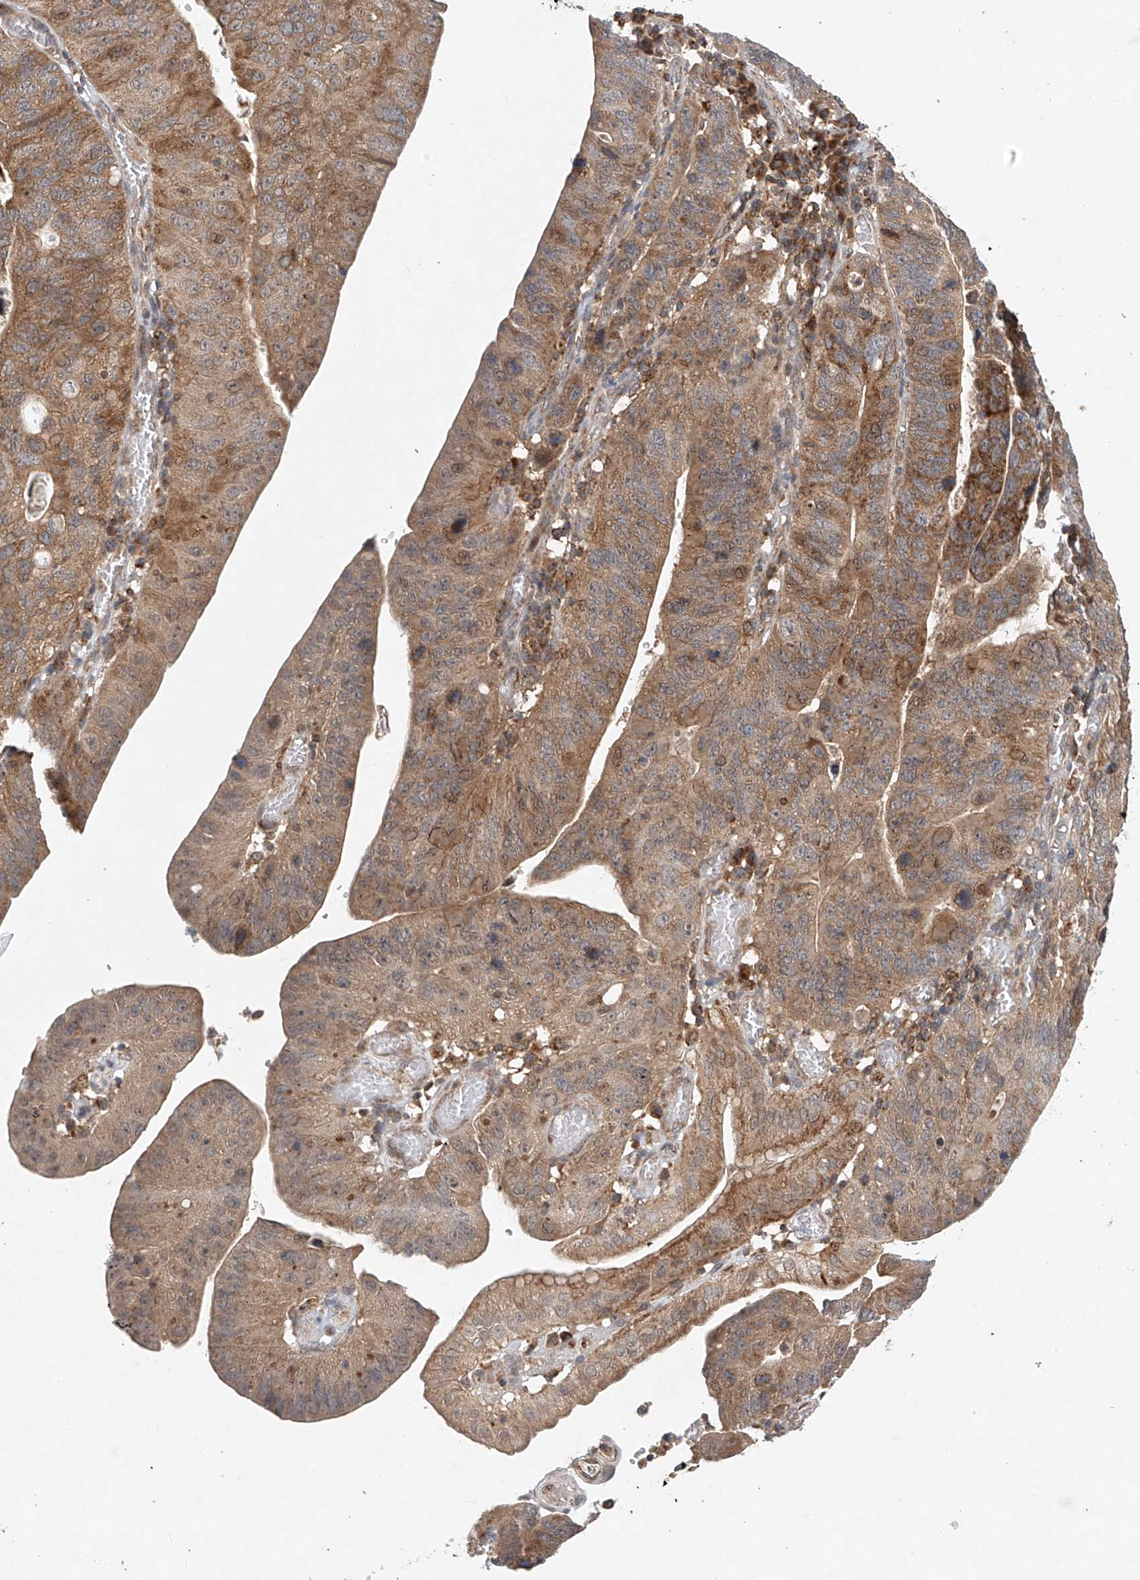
{"staining": {"intensity": "moderate", "quantity": ">75%", "location": "cytoplasmic/membranous"}, "tissue": "stomach cancer", "cell_type": "Tumor cells", "image_type": "cancer", "snomed": [{"axis": "morphology", "description": "Adenocarcinoma, NOS"}, {"axis": "topography", "description": "Stomach"}], "caption": "A histopathology image of adenocarcinoma (stomach) stained for a protein shows moderate cytoplasmic/membranous brown staining in tumor cells. Nuclei are stained in blue.", "gene": "DCAF11", "patient": {"sex": "female", "age": 59}}